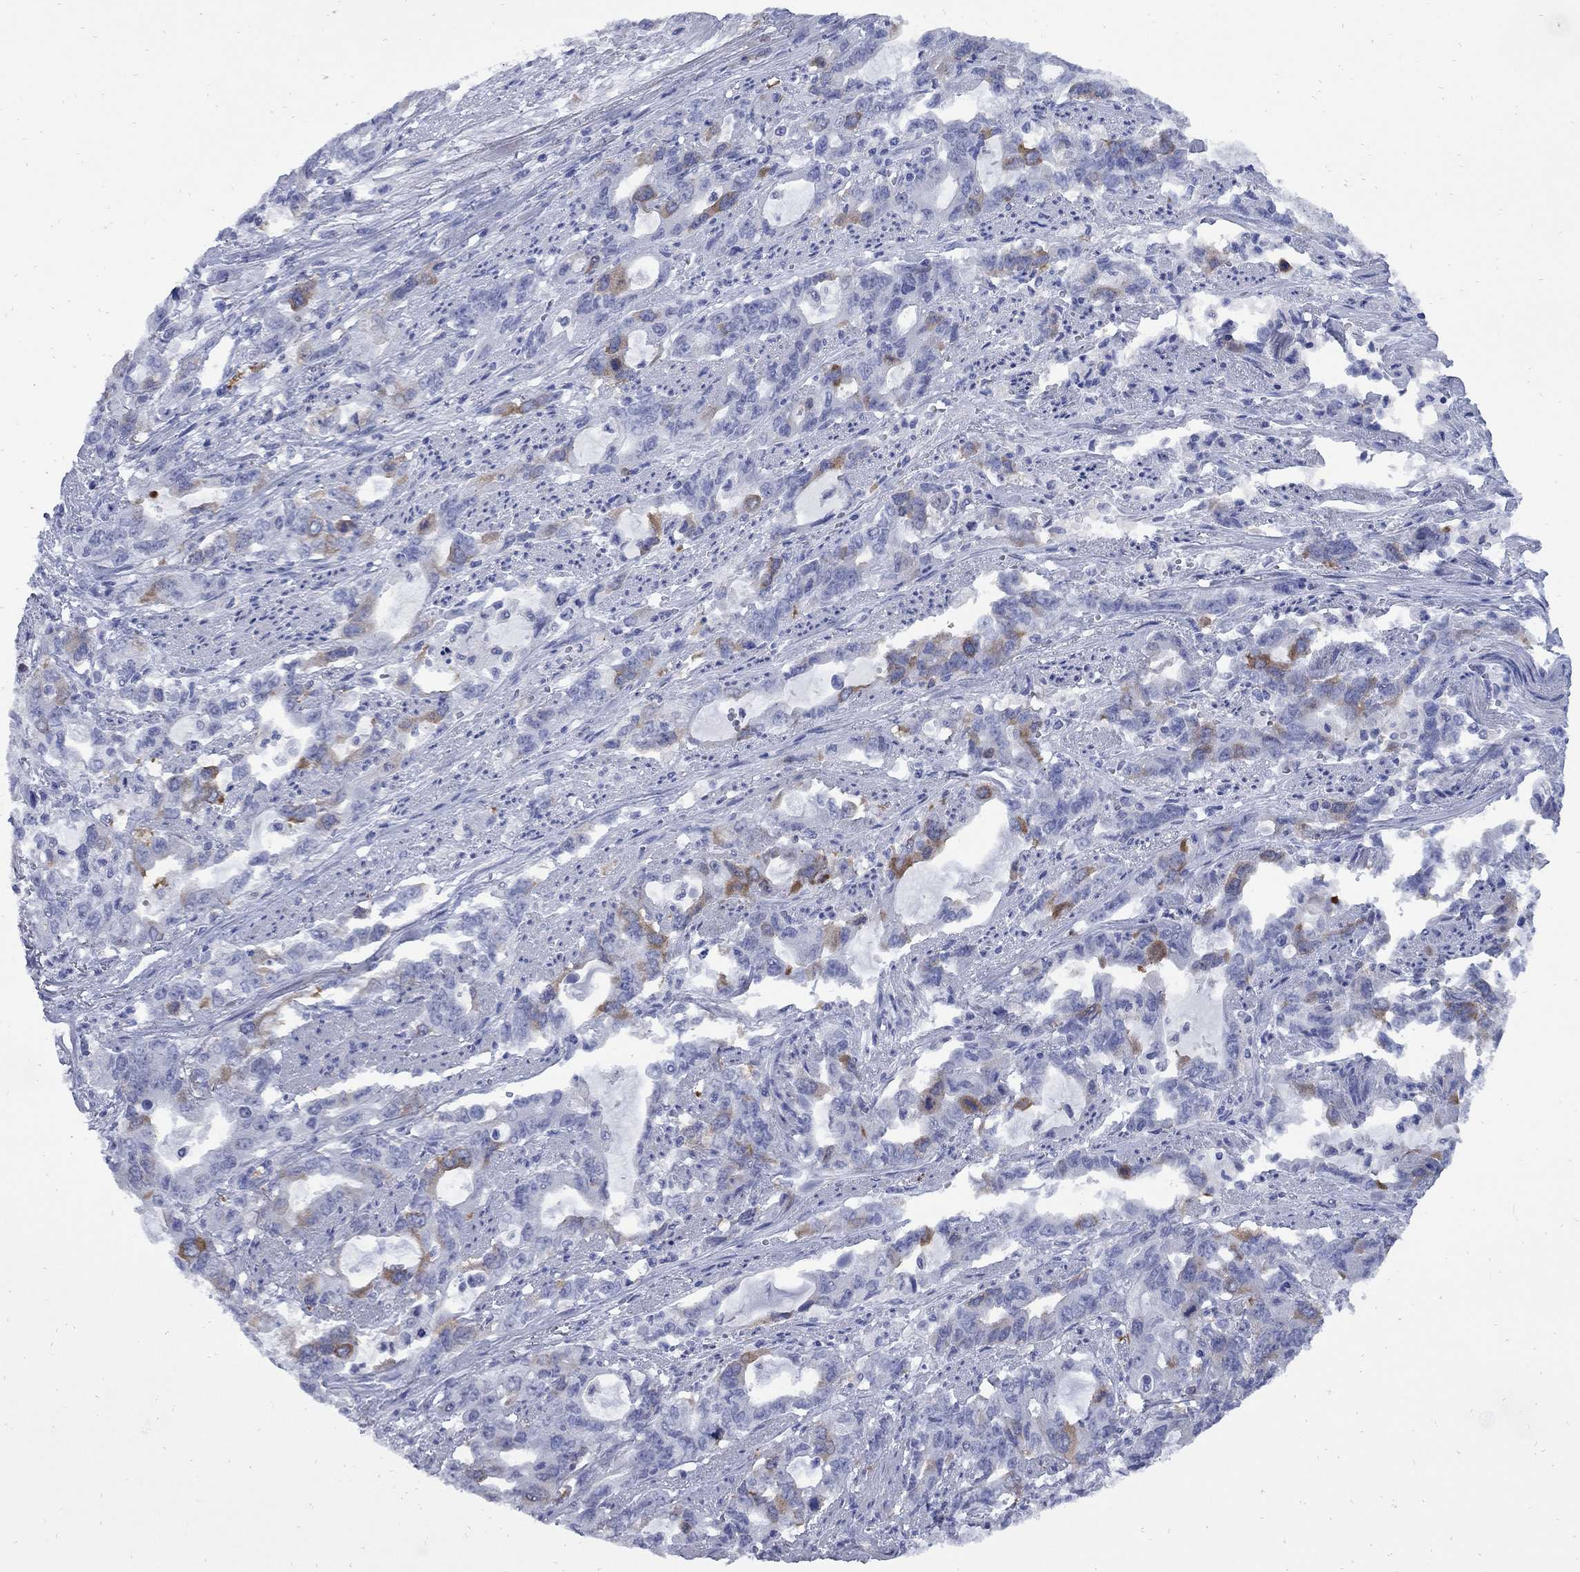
{"staining": {"intensity": "moderate", "quantity": "25%-75%", "location": "cytoplasmic/membranous"}, "tissue": "stomach cancer", "cell_type": "Tumor cells", "image_type": "cancer", "snomed": [{"axis": "morphology", "description": "Adenocarcinoma, NOS"}, {"axis": "topography", "description": "Stomach, upper"}], "caption": "A histopathology image of stomach cancer (adenocarcinoma) stained for a protein displays moderate cytoplasmic/membranous brown staining in tumor cells.", "gene": "TACC3", "patient": {"sex": "male", "age": 85}}